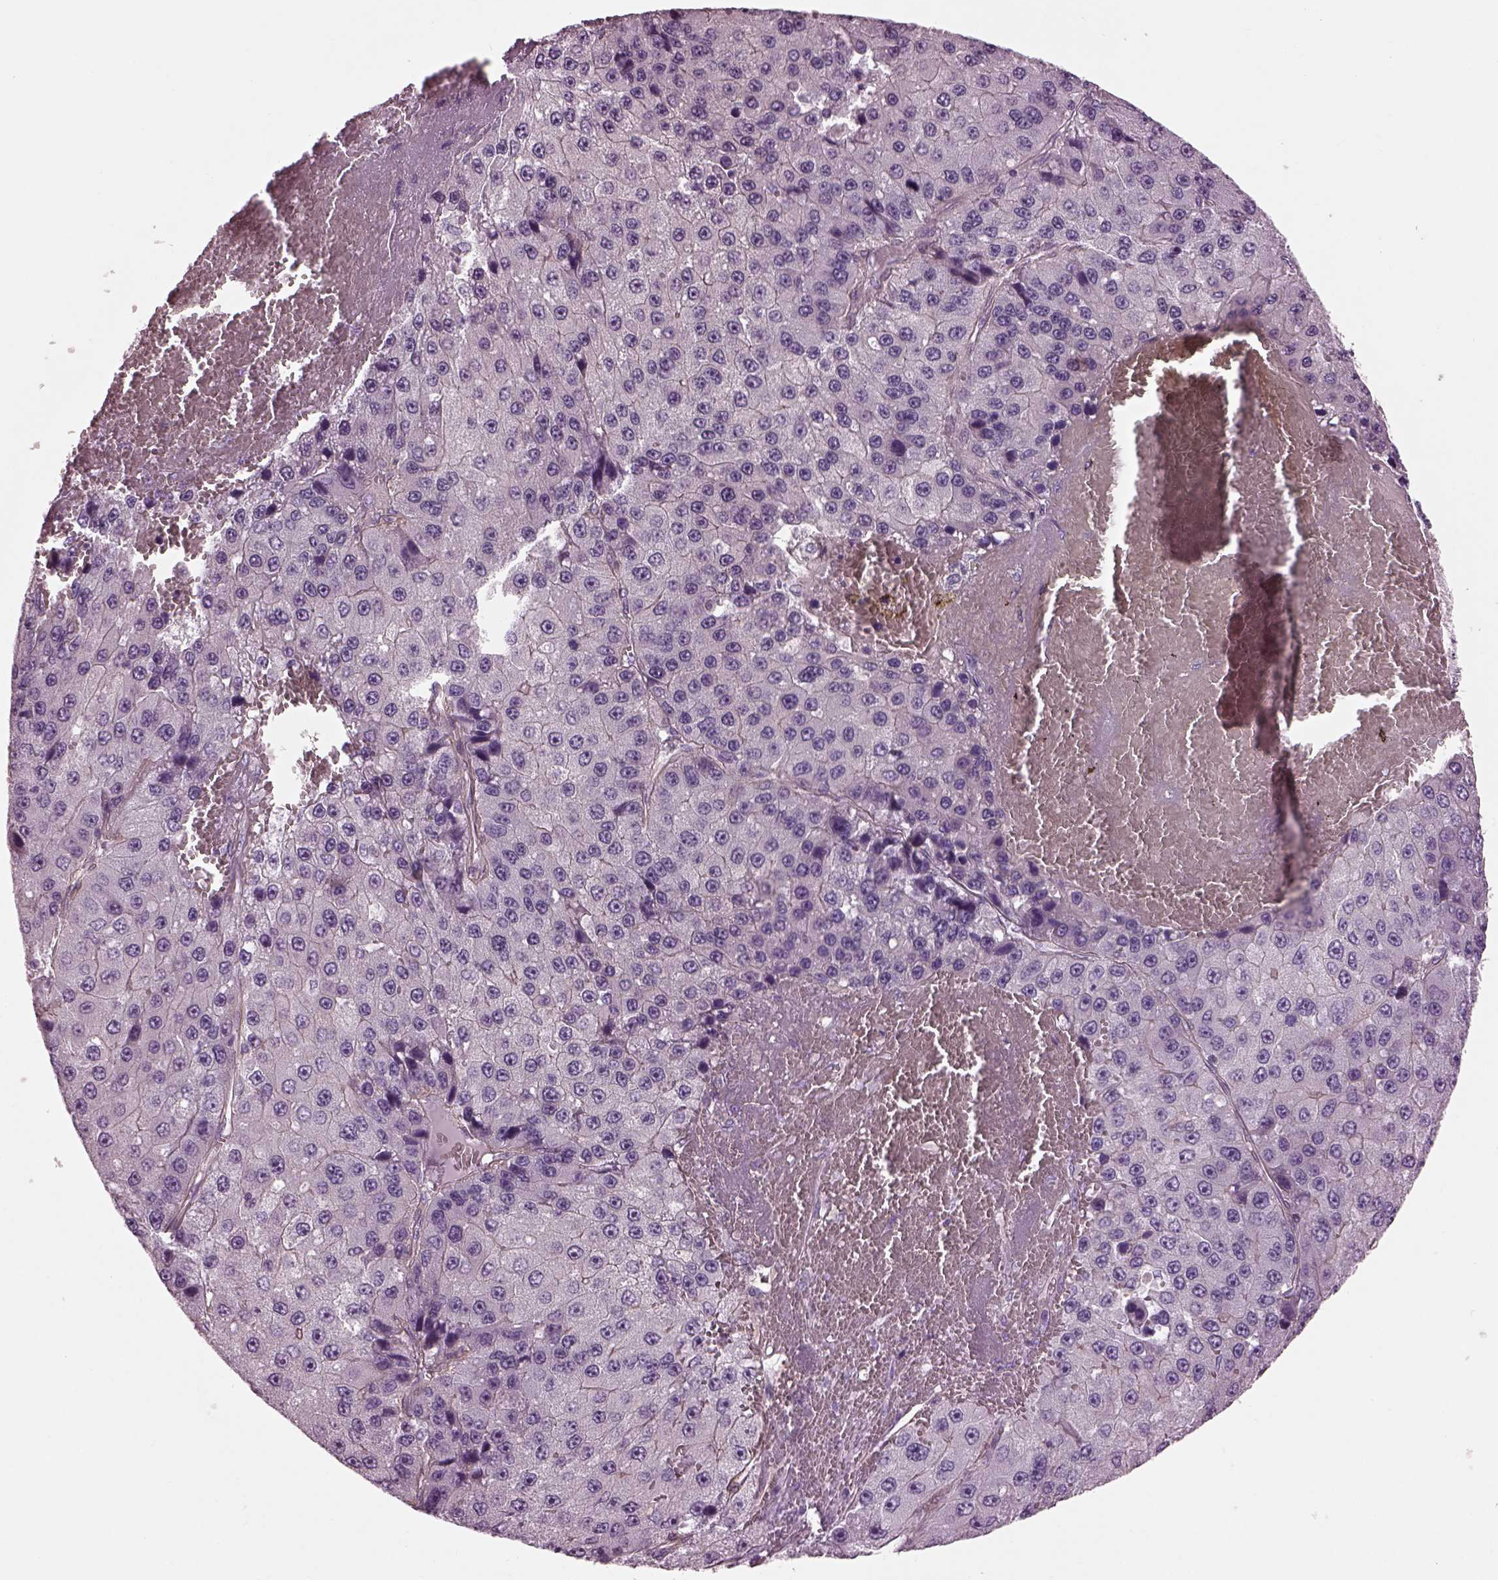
{"staining": {"intensity": "negative", "quantity": "none", "location": "none"}, "tissue": "liver cancer", "cell_type": "Tumor cells", "image_type": "cancer", "snomed": [{"axis": "morphology", "description": "Carcinoma, Hepatocellular, NOS"}, {"axis": "topography", "description": "Liver"}], "caption": "Immunohistochemical staining of human liver cancer reveals no significant staining in tumor cells. The staining is performed using DAB brown chromogen with nuclei counter-stained in using hematoxylin.", "gene": "BFSP1", "patient": {"sex": "female", "age": 73}}